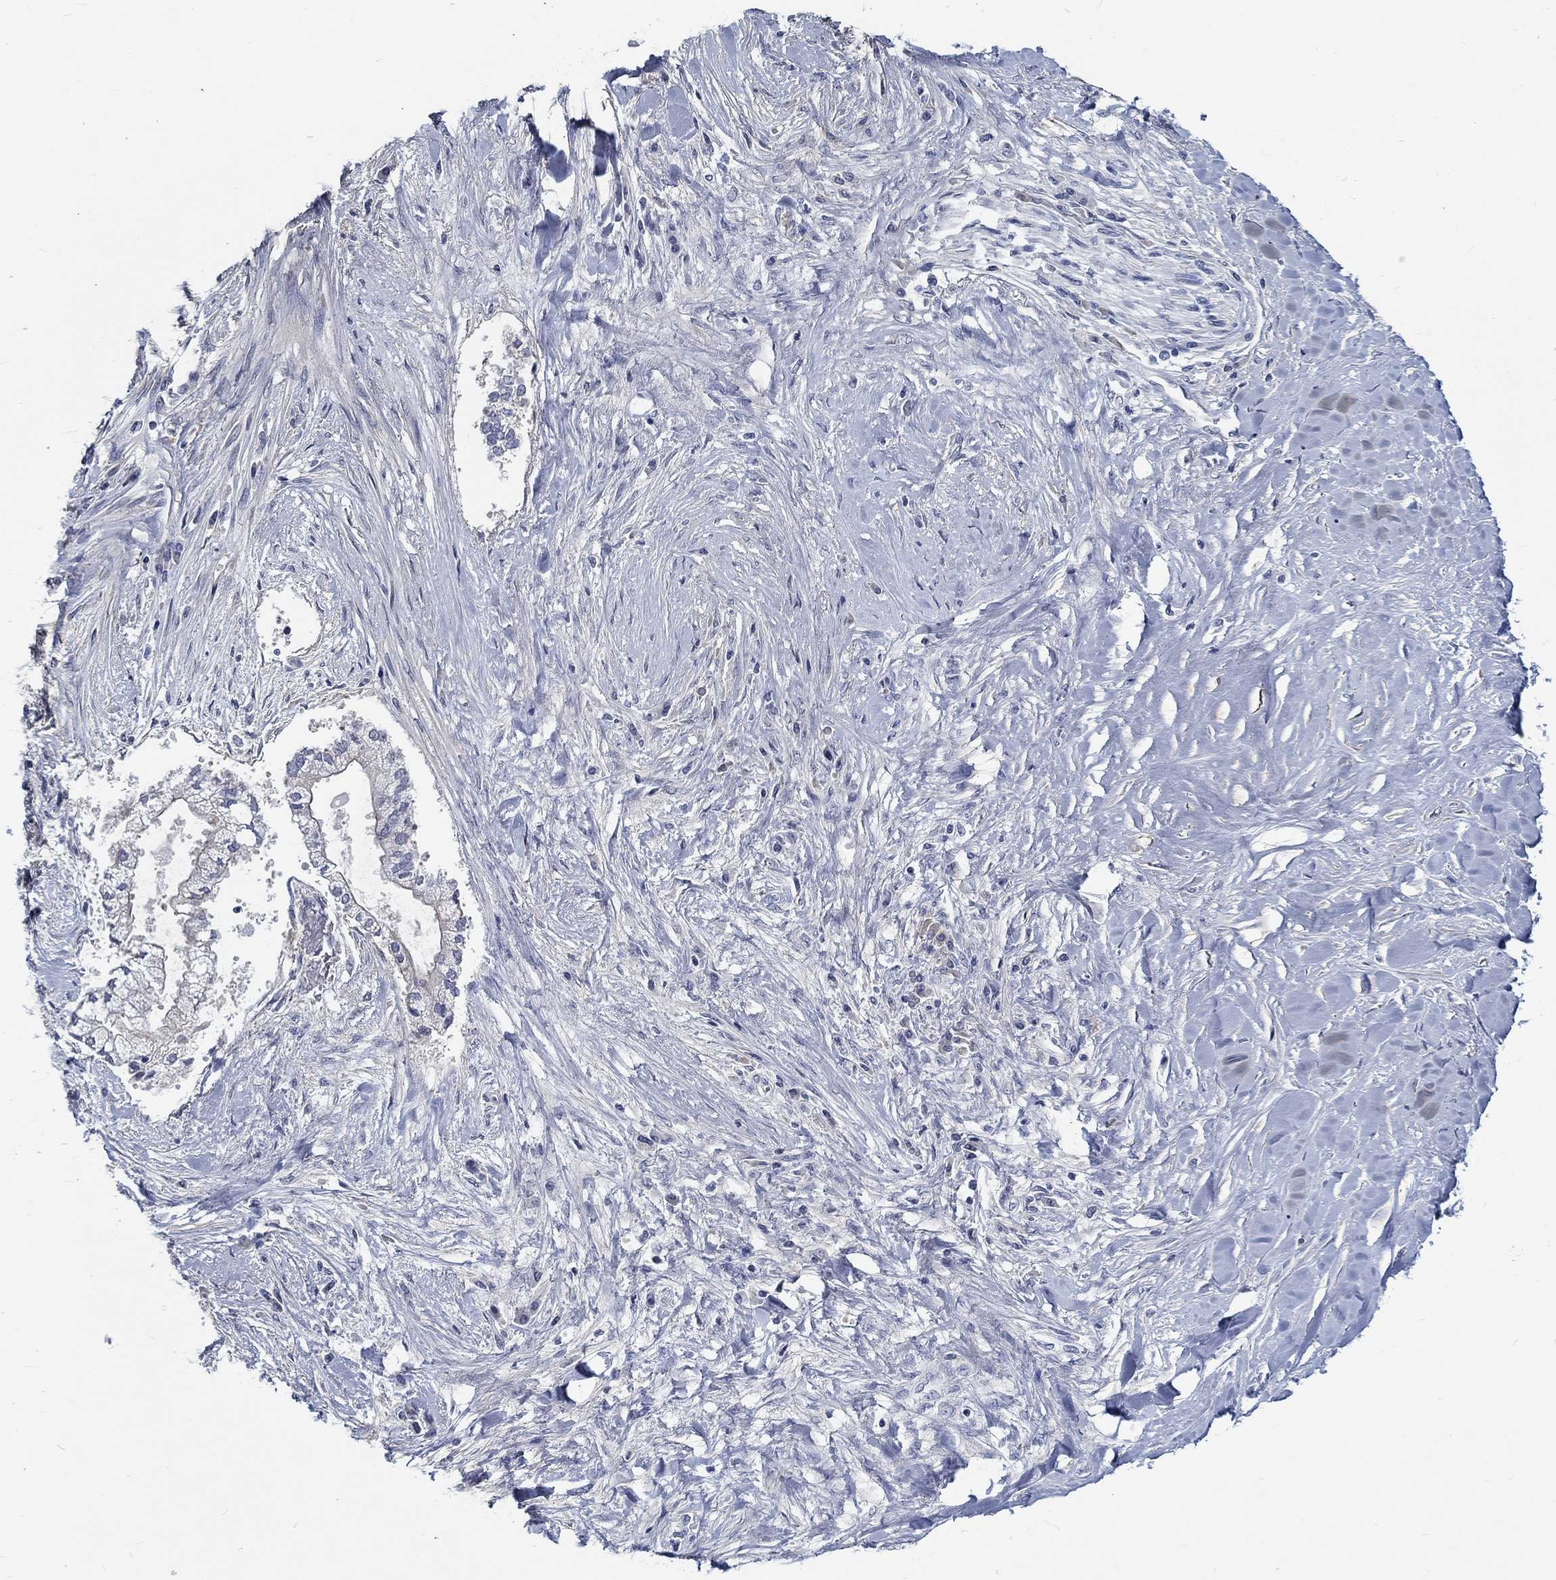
{"staining": {"intensity": "negative", "quantity": "none", "location": "none"}, "tissue": "liver cancer", "cell_type": "Tumor cells", "image_type": "cancer", "snomed": [{"axis": "morphology", "description": "Cholangiocarcinoma"}, {"axis": "topography", "description": "Liver"}], "caption": "Human cholangiocarcinoma (liver) stained for a protein using immunohistochemistry (IHC) reveals no staining in tumor cells.", "gene": "MYBPC1", "patient": {"sex": "male", "age": 50}}